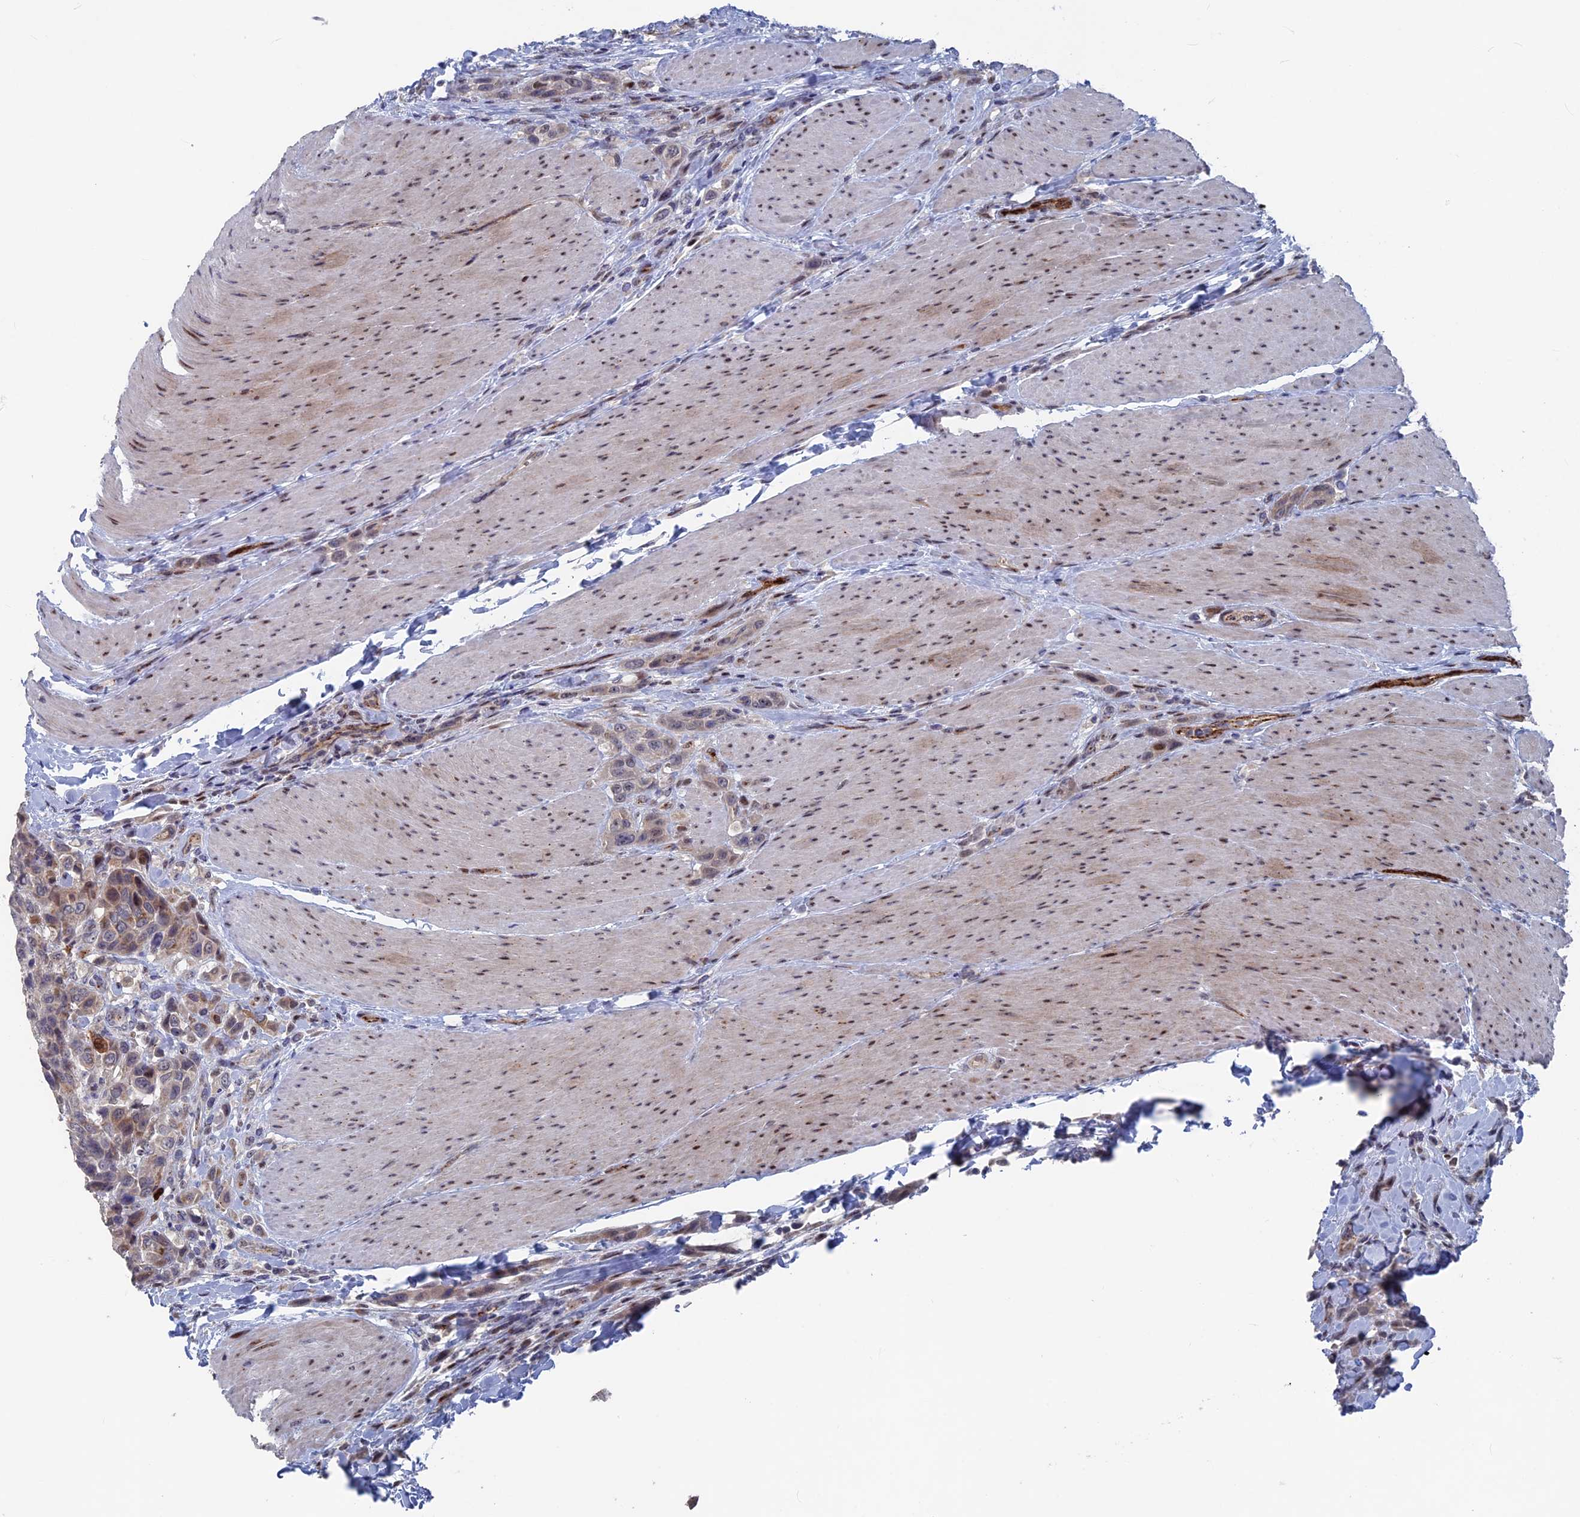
{"staining": {"intensity": "moderate", "quantity": "<25%", "location": "cytoplasmic/membranous"}, "tissue": "urothelial cancer", "cell_type": "Tumor cells", "image_type": "cancer", "snomed": [{"axis": "morphology", "description": "Urothelial carcinoma, High grade"}, {"axis": "topography", "description": "Urinary bladder"}], "caption": "IHC micrograph of high-grade urothelial carcinoma stained for a protein (brown), which displays low levels of moderate cytoplasmic/membranous expression in about <25% of tumor cells.", "gene": "SH3D21", "patient": {"sex": "male", "age": 50}}